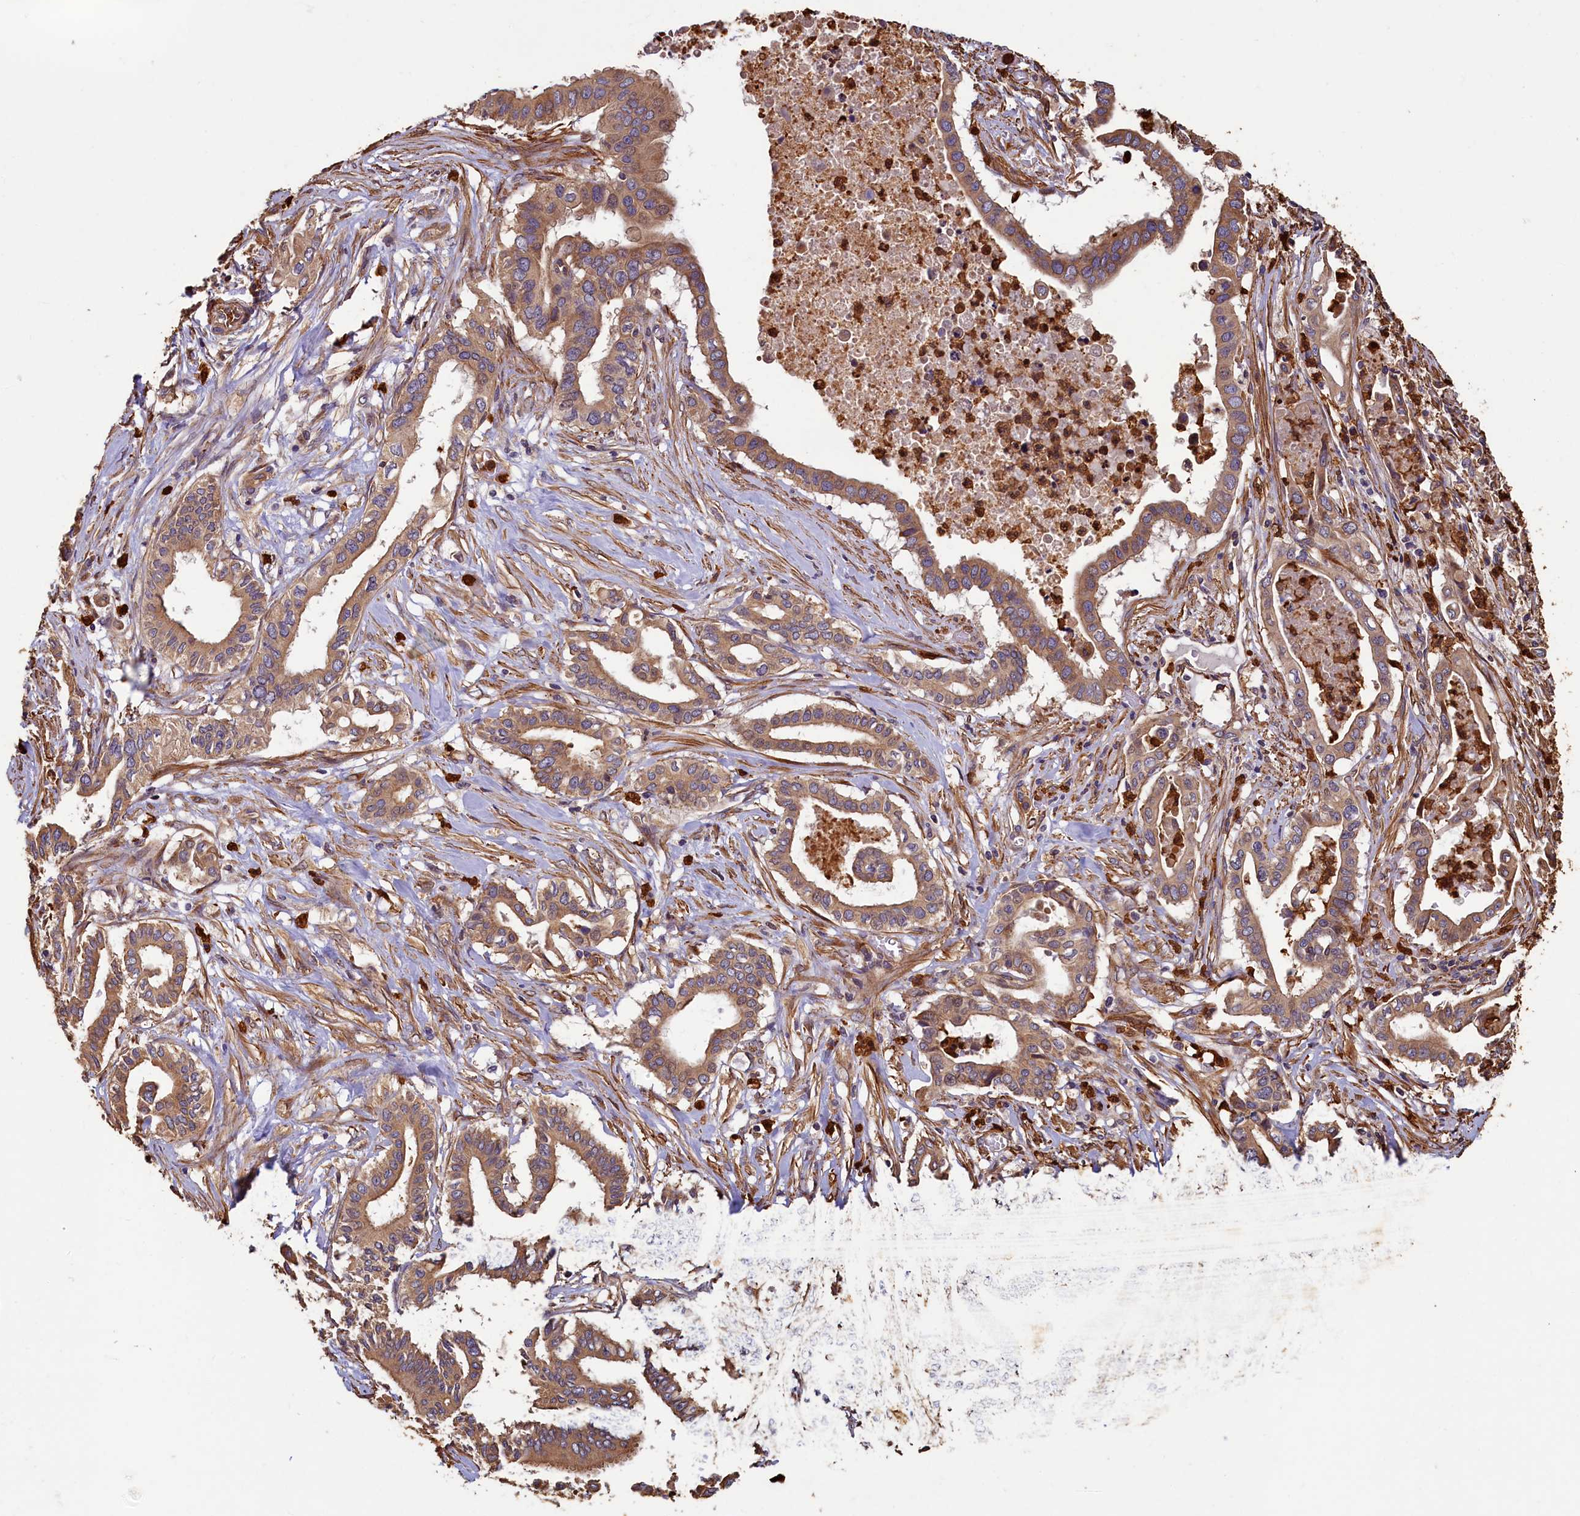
{"staining": {"intensity": "moderate", "quantity": ">75%", "location": "cytoplasmic/membranous"}, "tissue": "pancreatic cancer", "cell_type": "Tumor cells", "image_type": "cancer", "snomed": [{"axis": "morphology", "description": "Adenocarcinoma, NOS"}, {"axis": "topography", "description": "Pancreas"}], "caption": "There is medium levels of moderate cytoplasmic/membranous expression in tumor cells of pancreatic cancer (adenocarcinoma), as demonstrated by immunohistochemical staining (brown color).", "gene": "CCDC102B", "patient": {"sex": "female", "age": 77}}